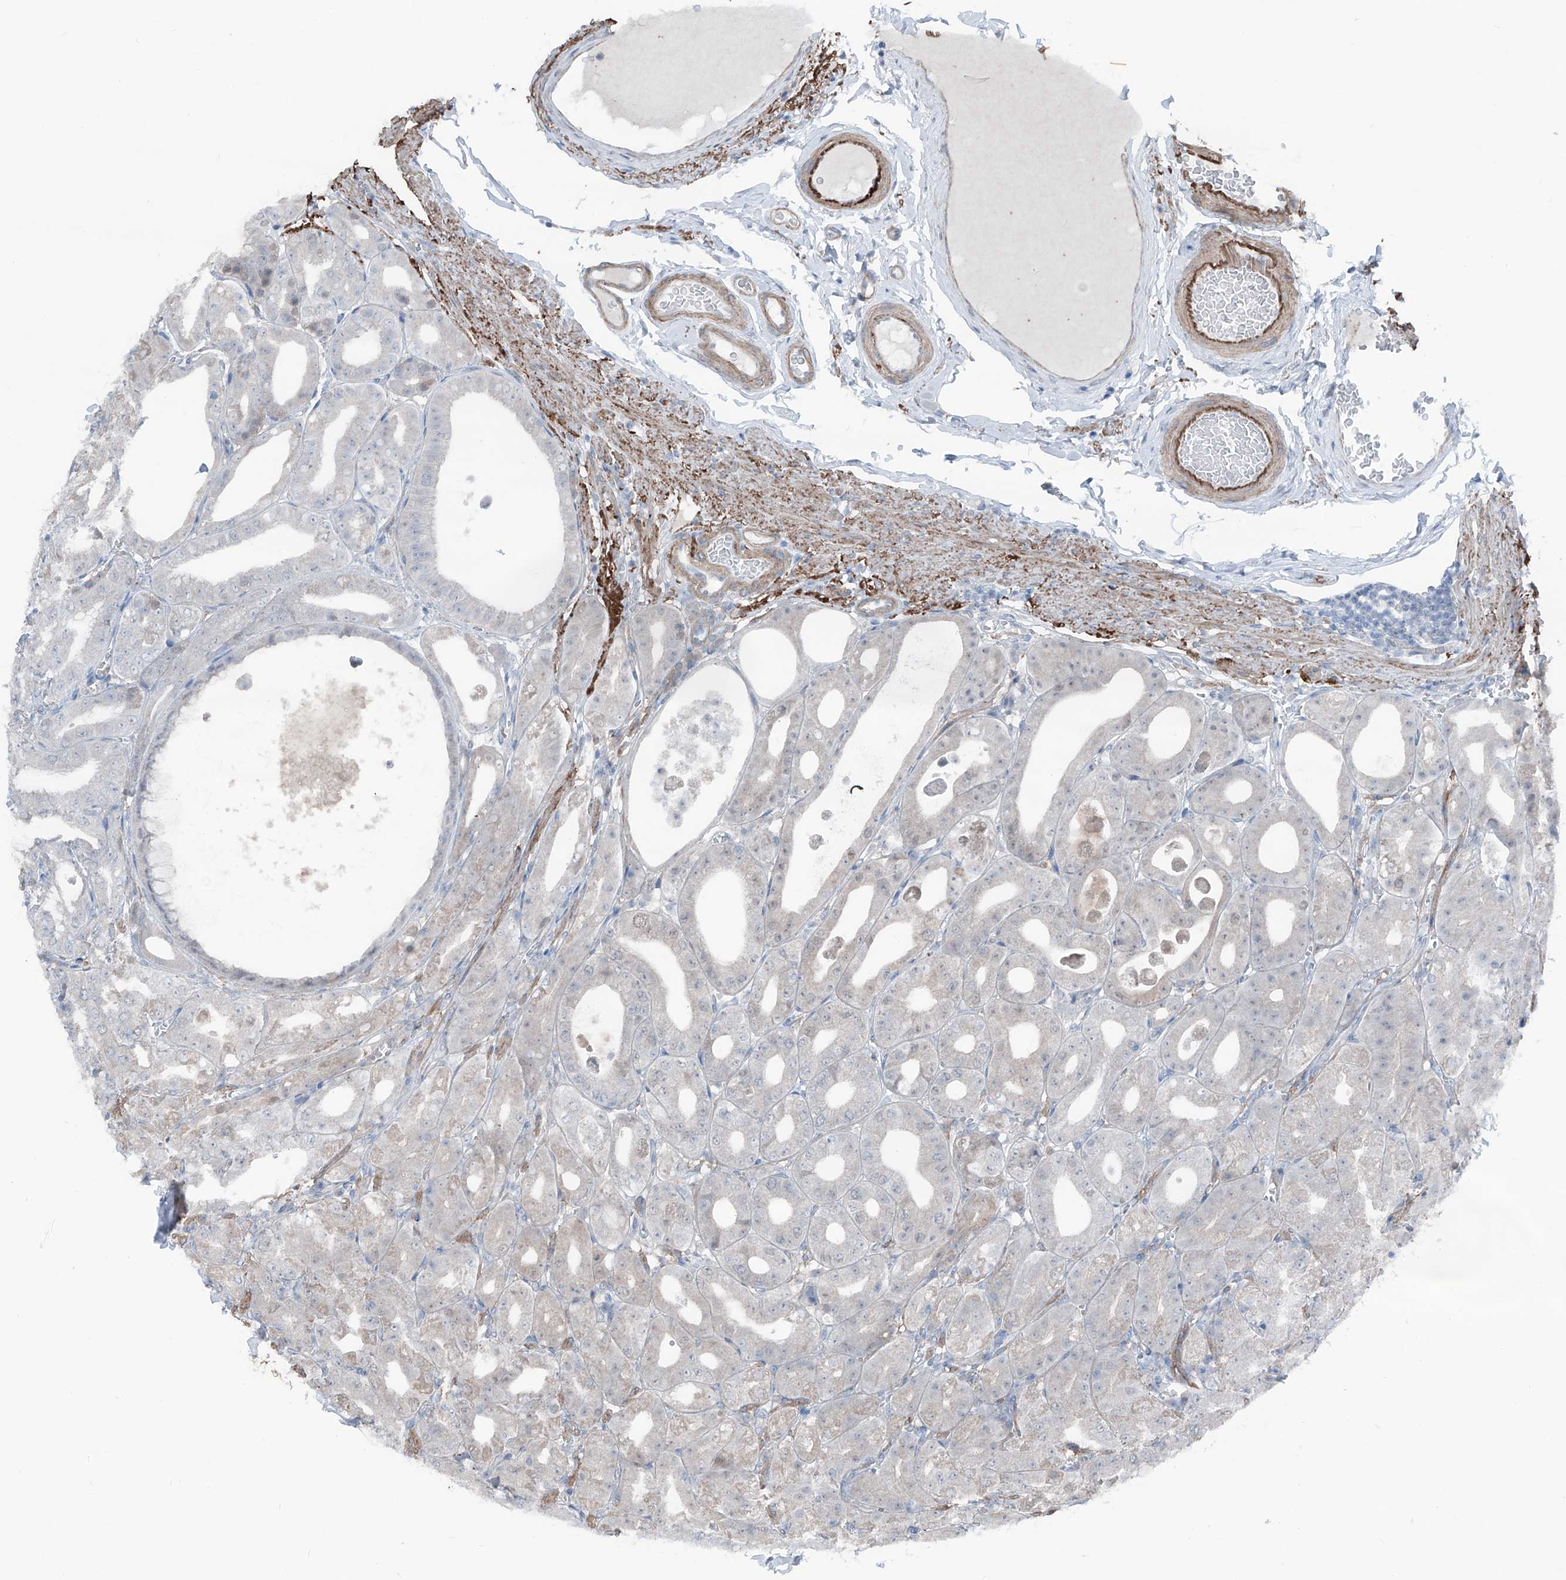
{"staining": {"intensity": "negative", "quantity": "none", "location": "none"}, "tissue": "stomach", "cell_type": "Glandular cells", "image_type": "normal", "snomed": [{"axis": "morphology", "description": "Normal tissue, NOS"}, {"axis": "topography", "description": "Stomach, lower"}], "caption": "A micrograph of human stomach is negative for staining in glandular cells. Nuclei are stained in blue.", "gene": "HSPB11", "patient": {"sex": "male", "age": 71}}